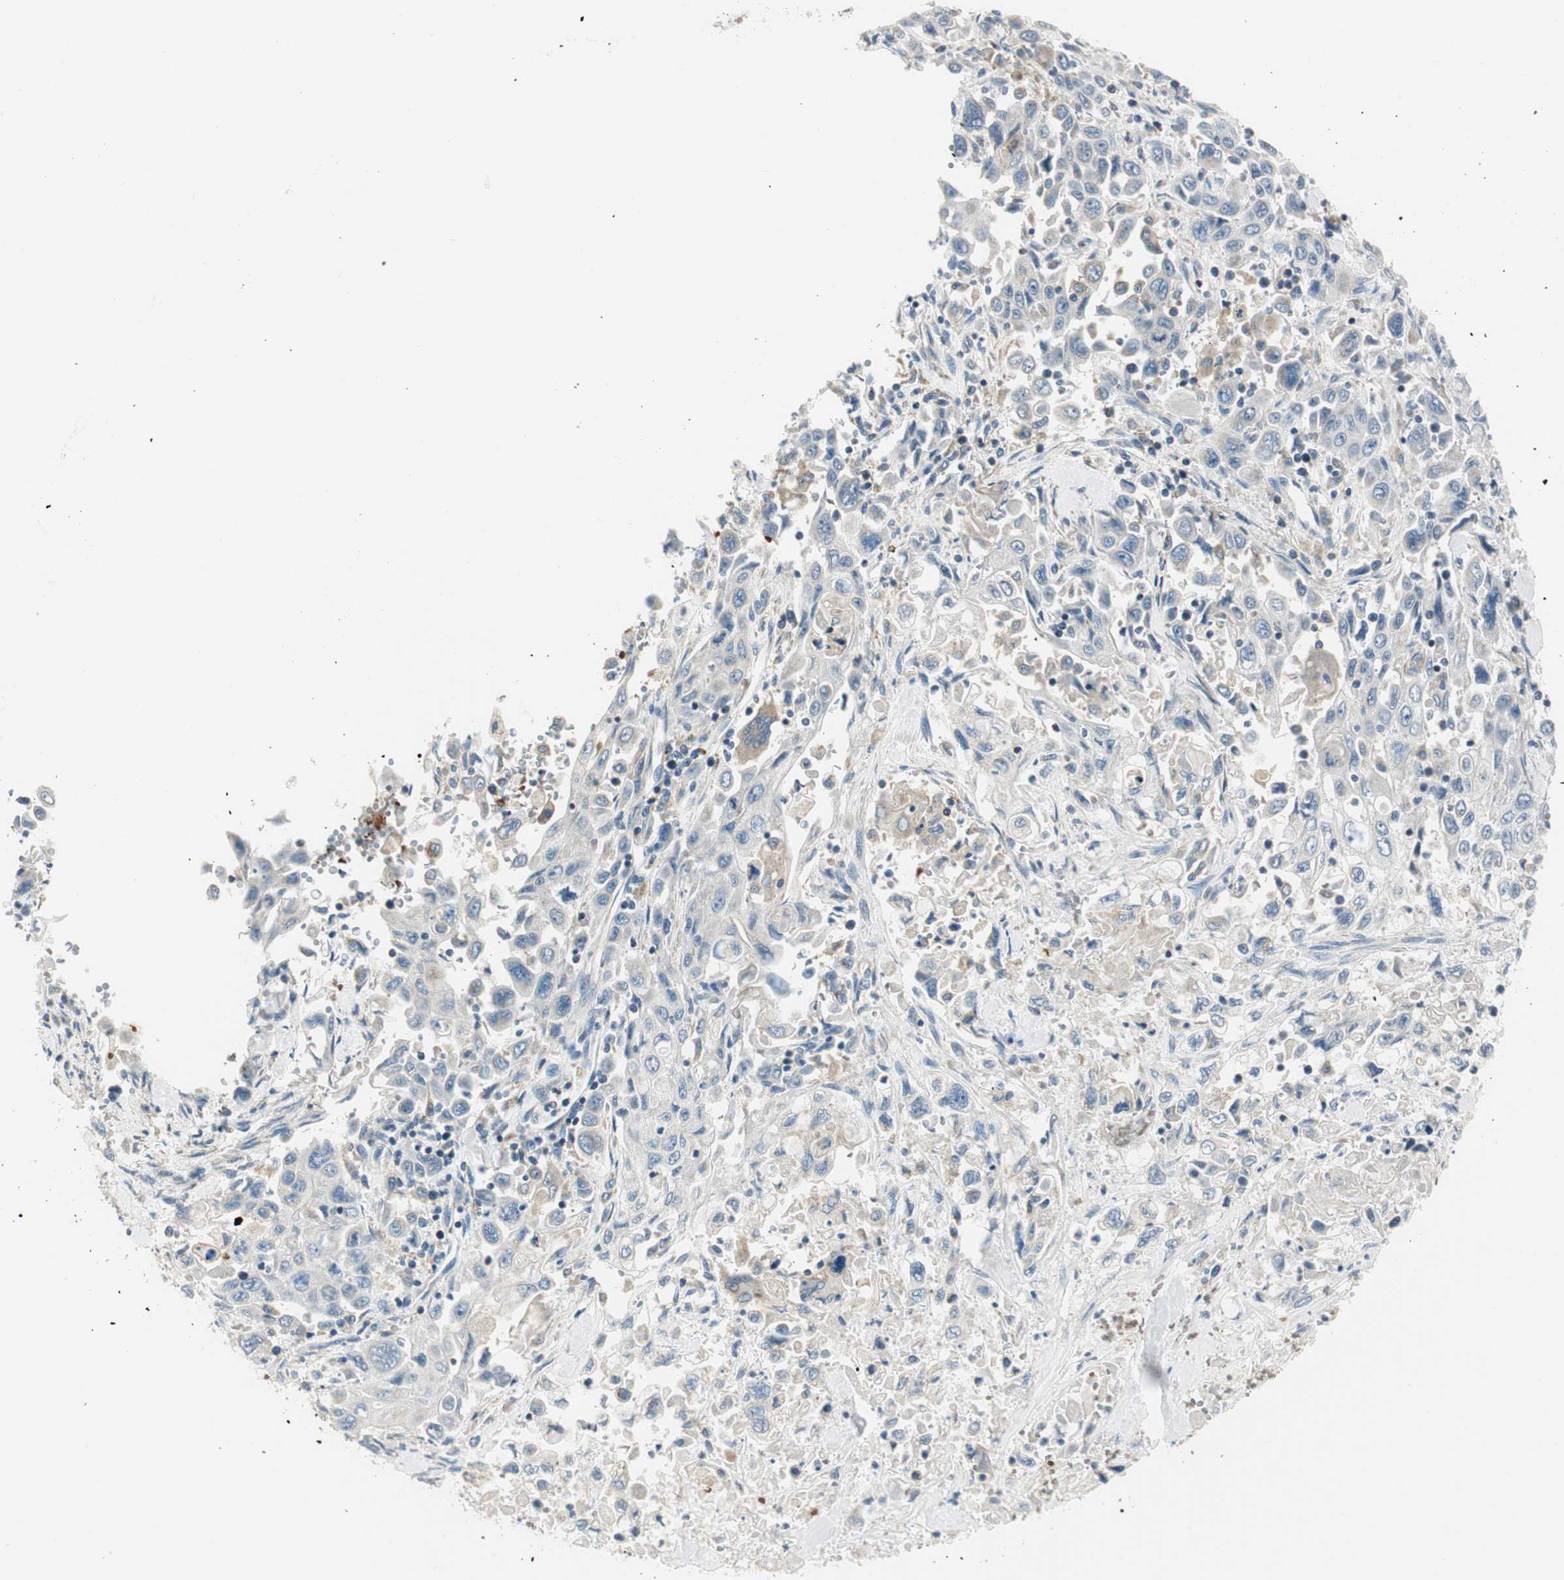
{"staining": {"intensity": "weak", "quantity": "<25%", "location": "cytoplasmic/membranous"}, "tissue": "pancreatic cancer", "cell_type": "Tumor cells", "image_type": "cancer", "snomed": [{"axis": "morphology", "description": "Adenocarcinoma, NOS"}, {"axis": "topography", "description": "Pancreas"}], "caption": "Pancreatic cancer was stained to show a protein in brown. There is no significant positivity in tumor cells.", "gene": "RORB", "patient": {"sex": "male", "age": 70}}